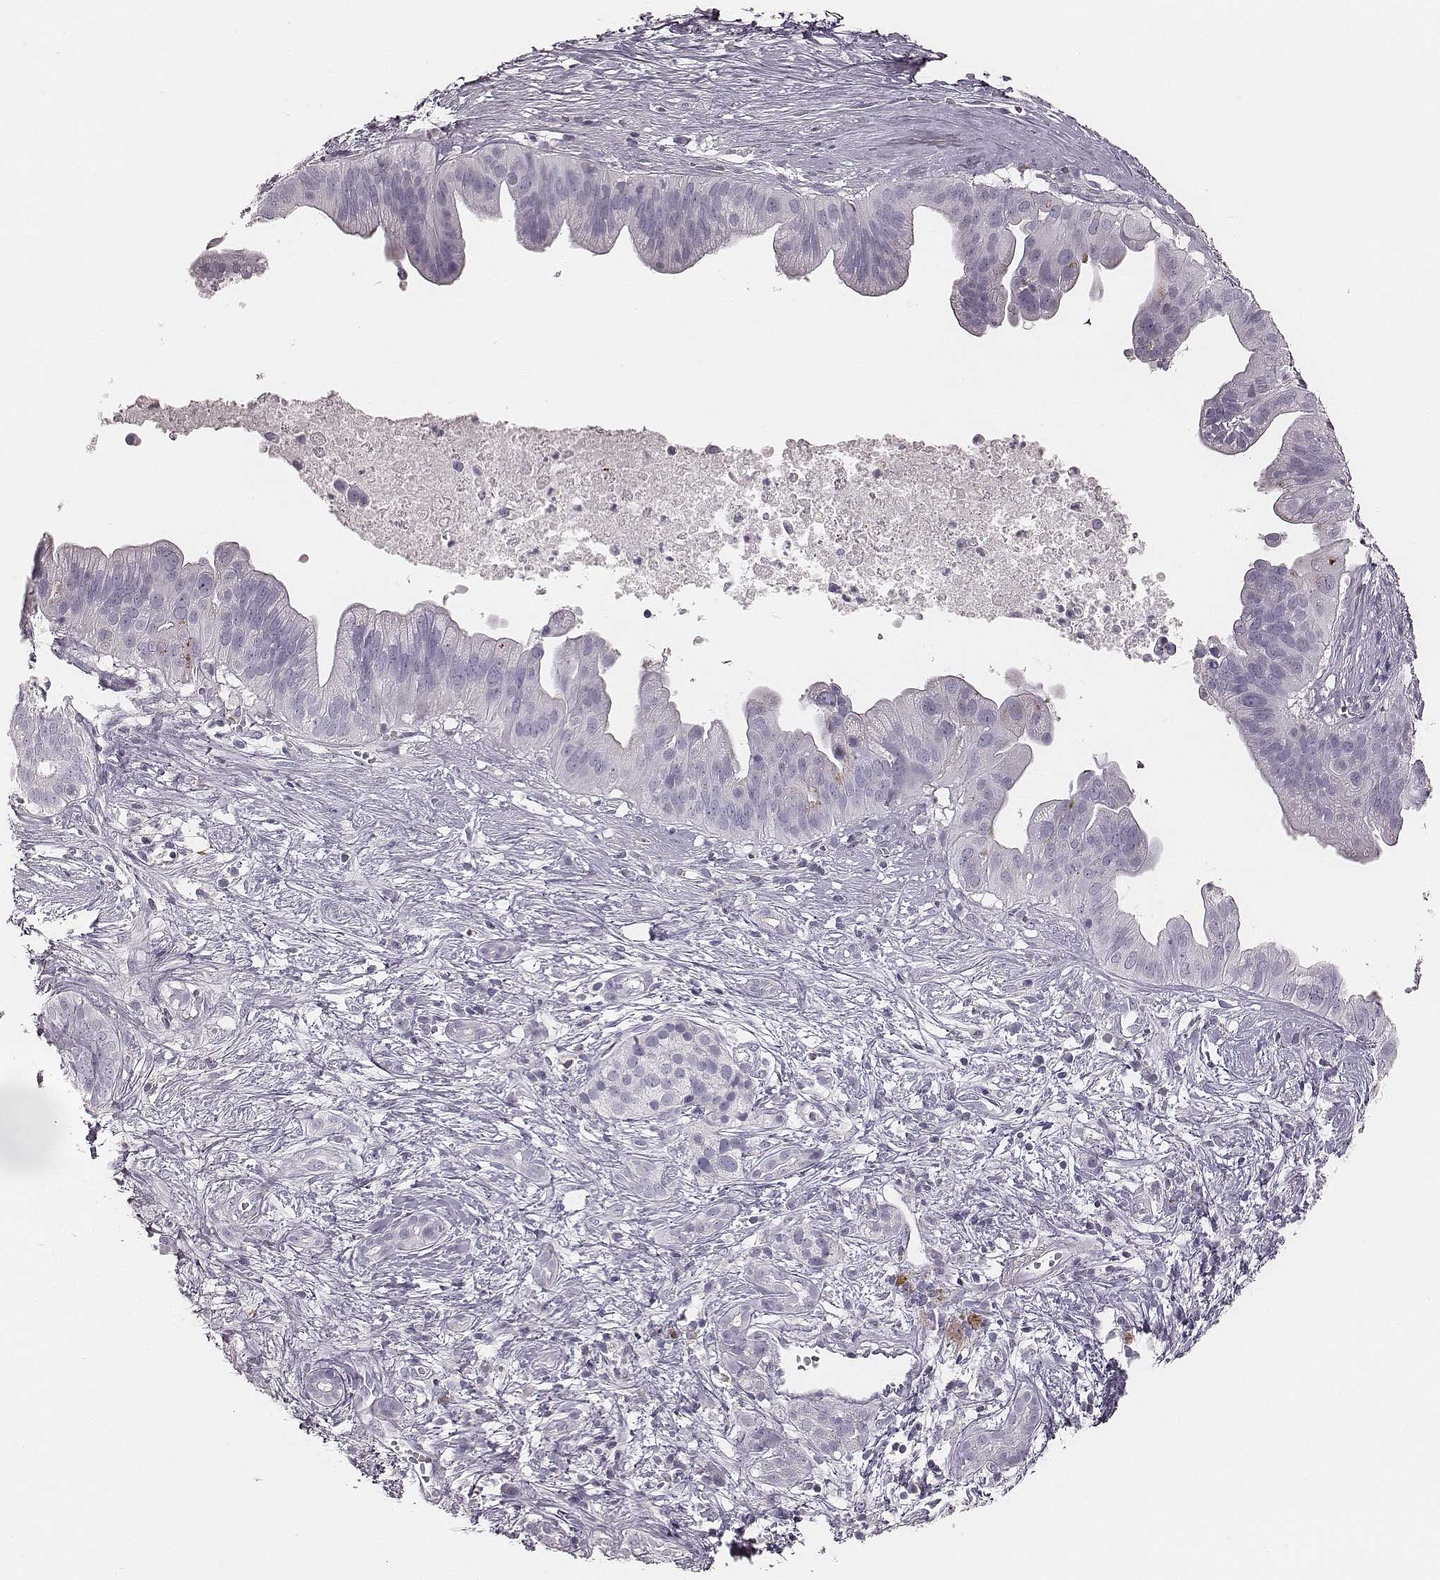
{"staining": {"intensity": "negative", "quantity": "none", "location": "none"}, "tissue": "pancreatic cancer", "cell_type": "Tumor cells", "image_type": "cancer", "snomed": [{"axis": "morphology", "description": "Adenocarcinoma, NOS"}, {"axis": "topography", "description": "Pancreas"}], "caption": "DAB (3,3'-diaminobenzidine) immunohistochemical staining of human pancreatic cancer displays no significant staining in tumor cells. The staining is performed using DAB brown chromogen with nuclei counter-stained in using hematoxylin.", "gene": "ZNF365", "patient": {"sex": "male", "age": 61}}